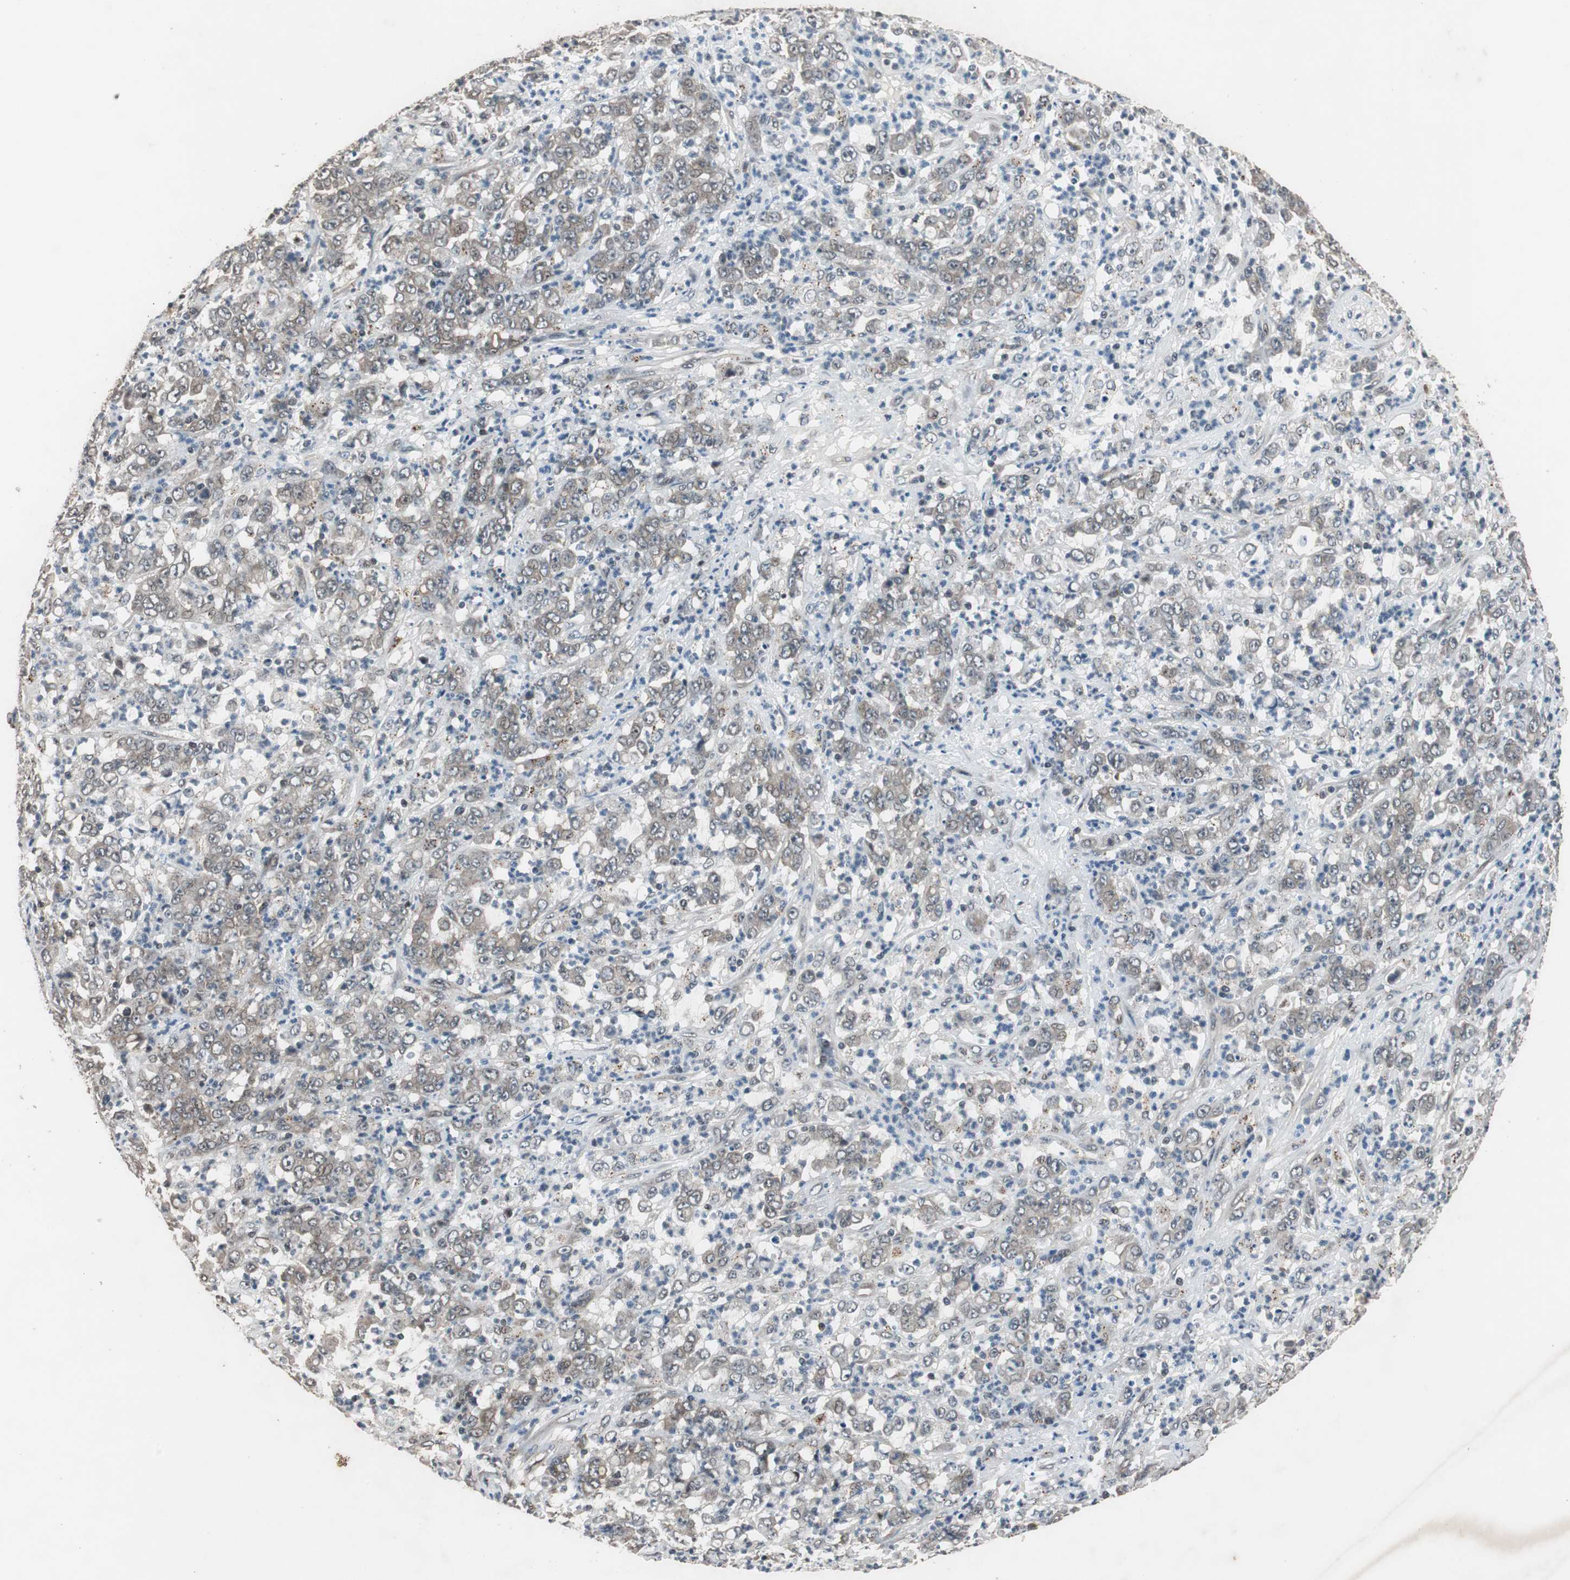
{"staining": {"intensity": "weak", "quantity": "25%-75%", "location": "cytoplasmic/membranous"}, "tissue": "stomach cancer", "cell_type": "Tumor cells", "image_type": "cancer", "snomed": [{"axis": "morphology", "description": "Adenocarcinoma, NOS"}, {"axis": "topography", "description": "Stomach, lower"}], "caption": "The micrograph shows a brown stain indicating the presence of a protein in the cytoplasmic/membranous of tumor cells in stomach adenocarcinoma.", "gene": "BOLA1", "patient": {"sex": "female", "age": 71}}